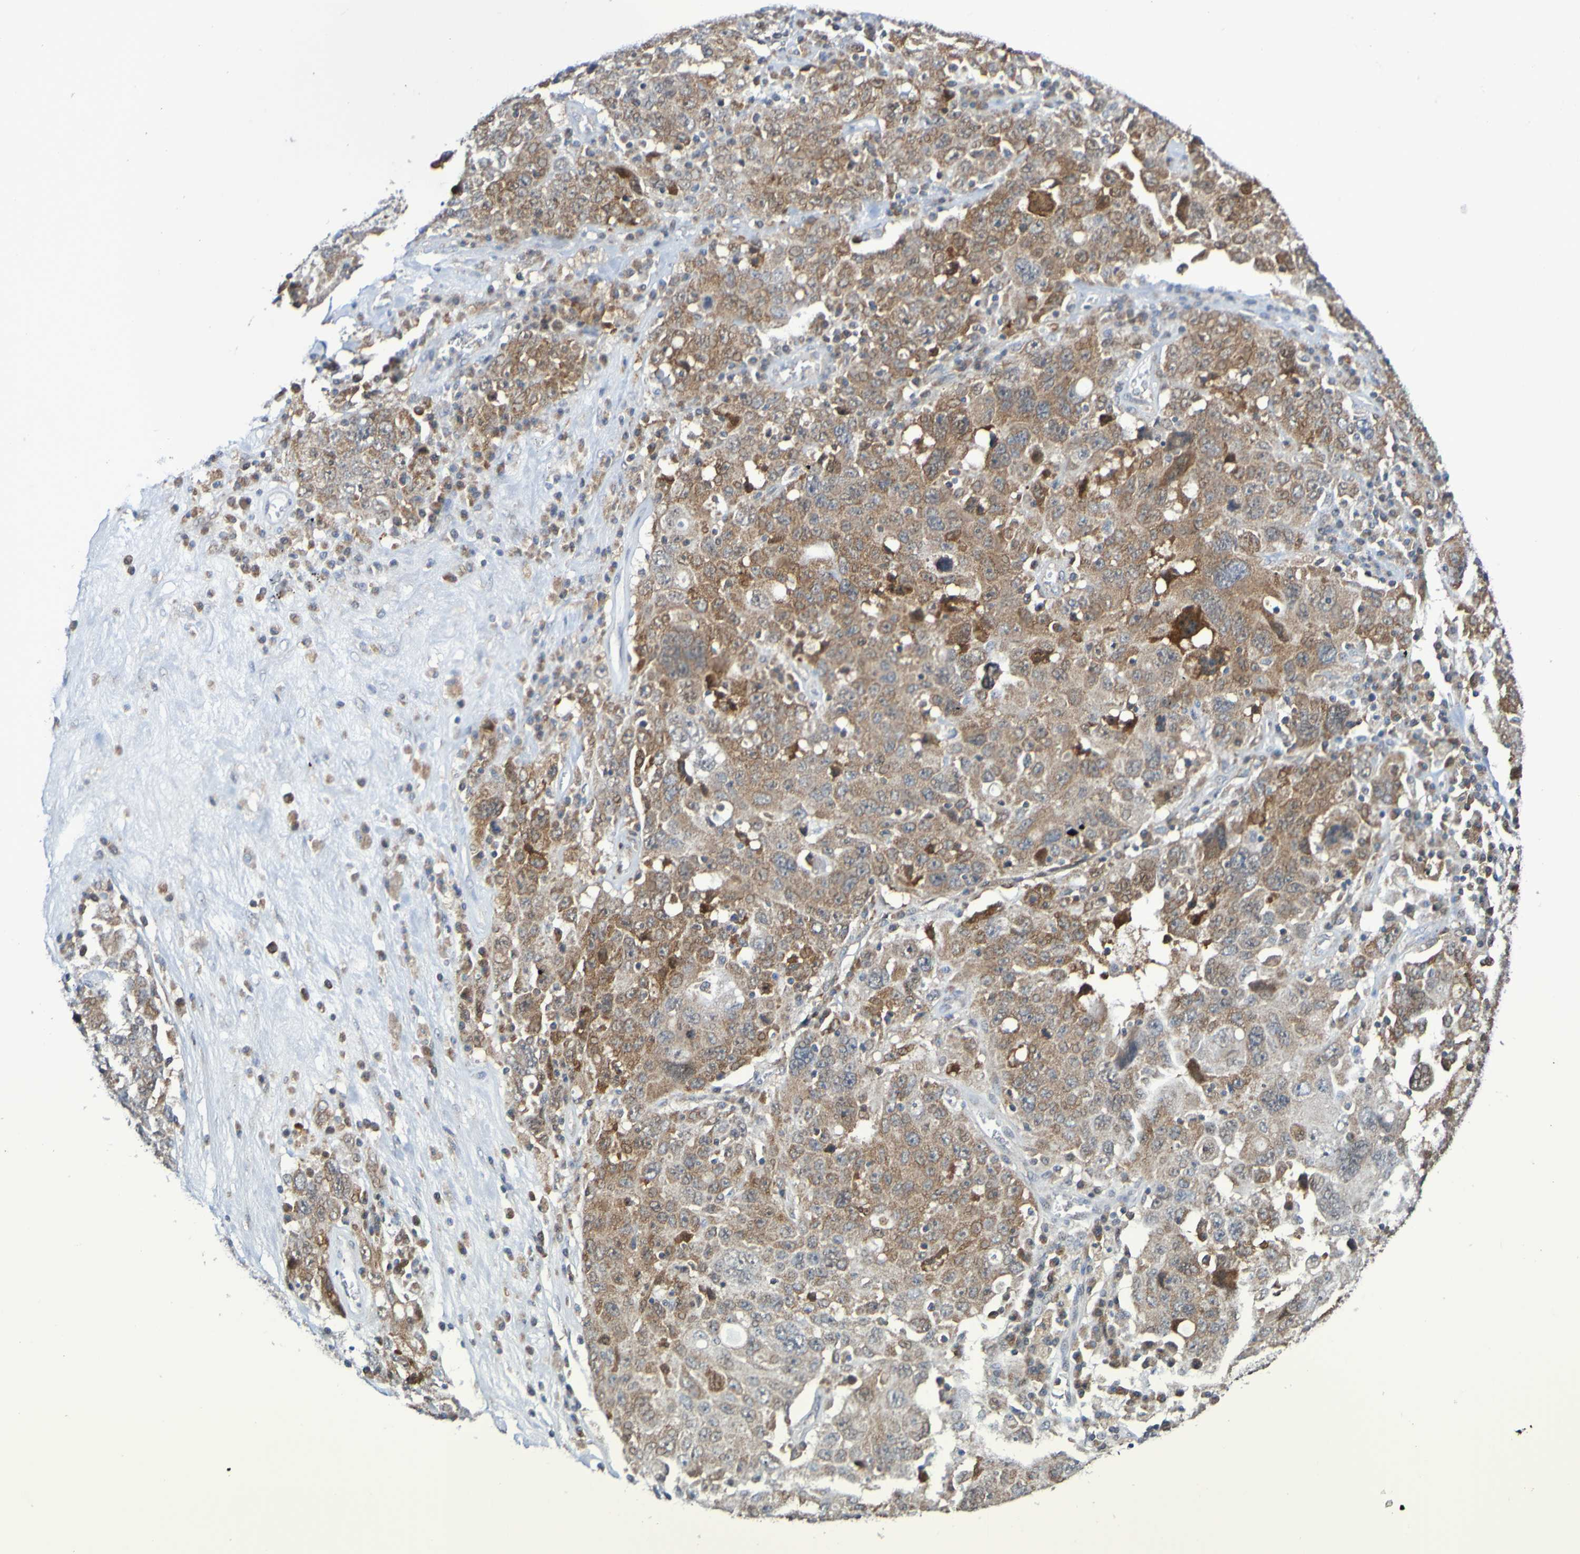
{"staining": {"intensity": "moderate", "quantity": ">75%", "location": "cytoplasmic/membranous"}, "tissue": "ovarian cancer", "cell_type": "Tumor cells", "image_type": "cancer", "snomed": [{"axis": "morphology", "description": "Carcinoma, endometroid"}, {"axis": "topography", "description": "Ovary"}], "caption": "This histopathology image shows immunohistochemistry (IHC) staining of ovarian cancer, with medium moderate cytoplasmic/membranous staining in approximately >75% of tumor cells.", "gene": "ATIC", "patient": {"sex": "female", "age": 62}}